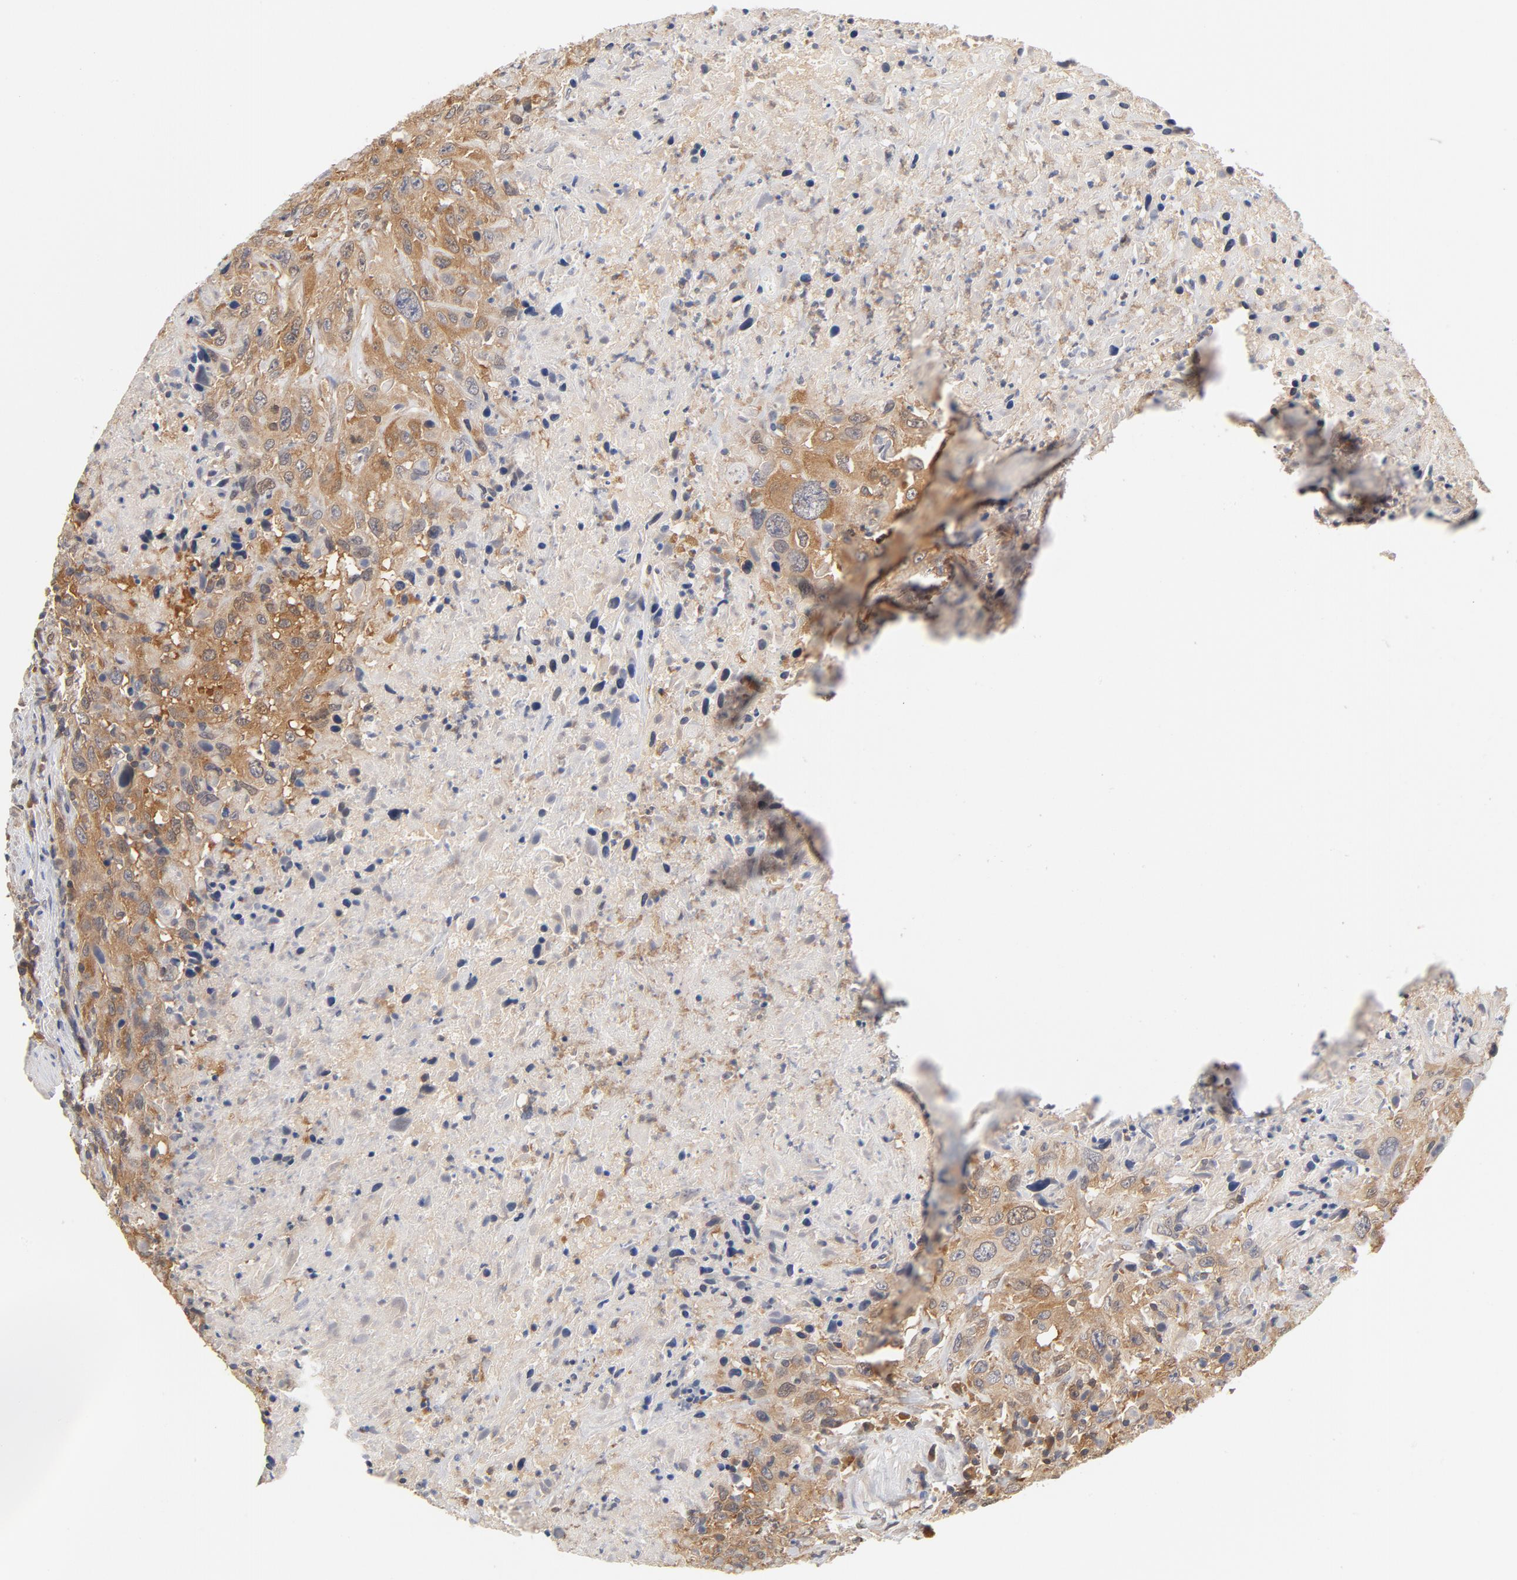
{"staining": {"intensity": "moderate", "quantity": ">75%", "location": "cytoplasmic/membranous"}, "tissue": "urothelial cancer", "cell_type": "Tumor cells", "image_type": "cancer", "snomed": [{"axis": "morphology", "description": "Urothelial carcinoma, High grade"}, {"axis": "topography", "description": "Urinary bladder"}], "caption": "DAB immunohistochemical staining of human high-grade urothelial carcinoma shows moderate cytoplasmic/membranous protein expression in approximately >75% of tumor cells. (Stains: DAB in brown, nuclei in blue, Microscopy: brightfield microscopy at high magnification).", "gene": "ASMTL", "patient": {"sex": "male", "age": 61}}